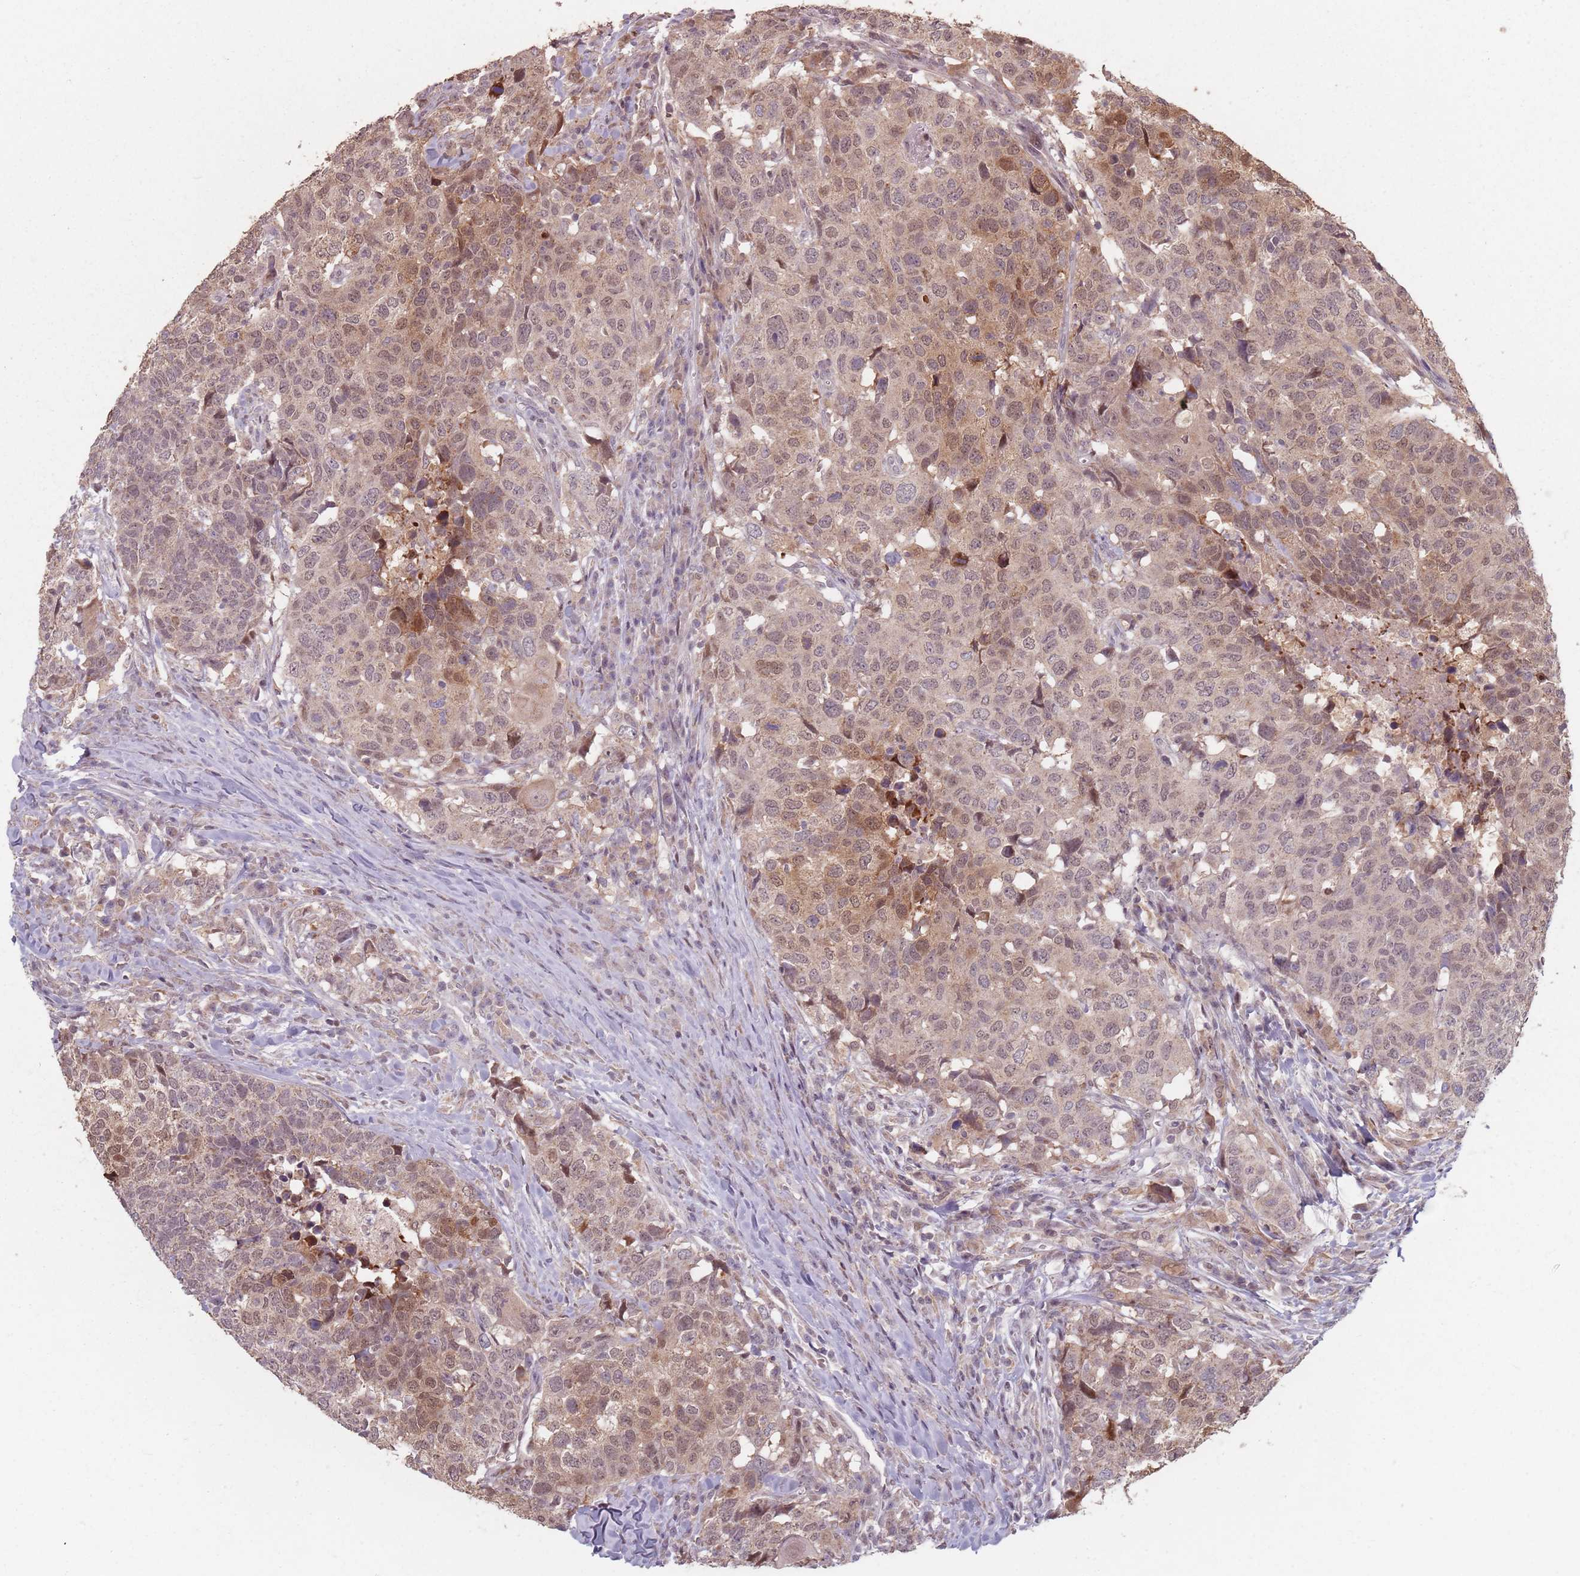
{"staining": {"intensity": "moderate", "quantity": ">75%", "location": "cytoplasmic/membranous,nuclear"}, "tissue": "head and neck cancer", "cell_type": "Tumor cells", "image_type": "cancer", "snomed": [{"axis": "morphology", "description": "Normal tissue, NOS"}, {"axis": "morphology", "description": "Squamous cell carcinoma, NOS"}, {"axis": "topography", "description": "Skeletal muscle"}, {"axis": "topography", "description": "Vascular tissue"}, {"axis": "topography", "description": "Peripheral nerve tissue"}, {"axis": "topography", "description": "Head-Neck"}], "caption": "This image exhibits IHC staining of human squamous cell carcinoma (head and neck), with medium moderate cytoplasmic/membranous and nuclear expression in approximately >75% of tumor cells.", "gene": "VPS52", "patient": {"sex": "male", "age": 66}}